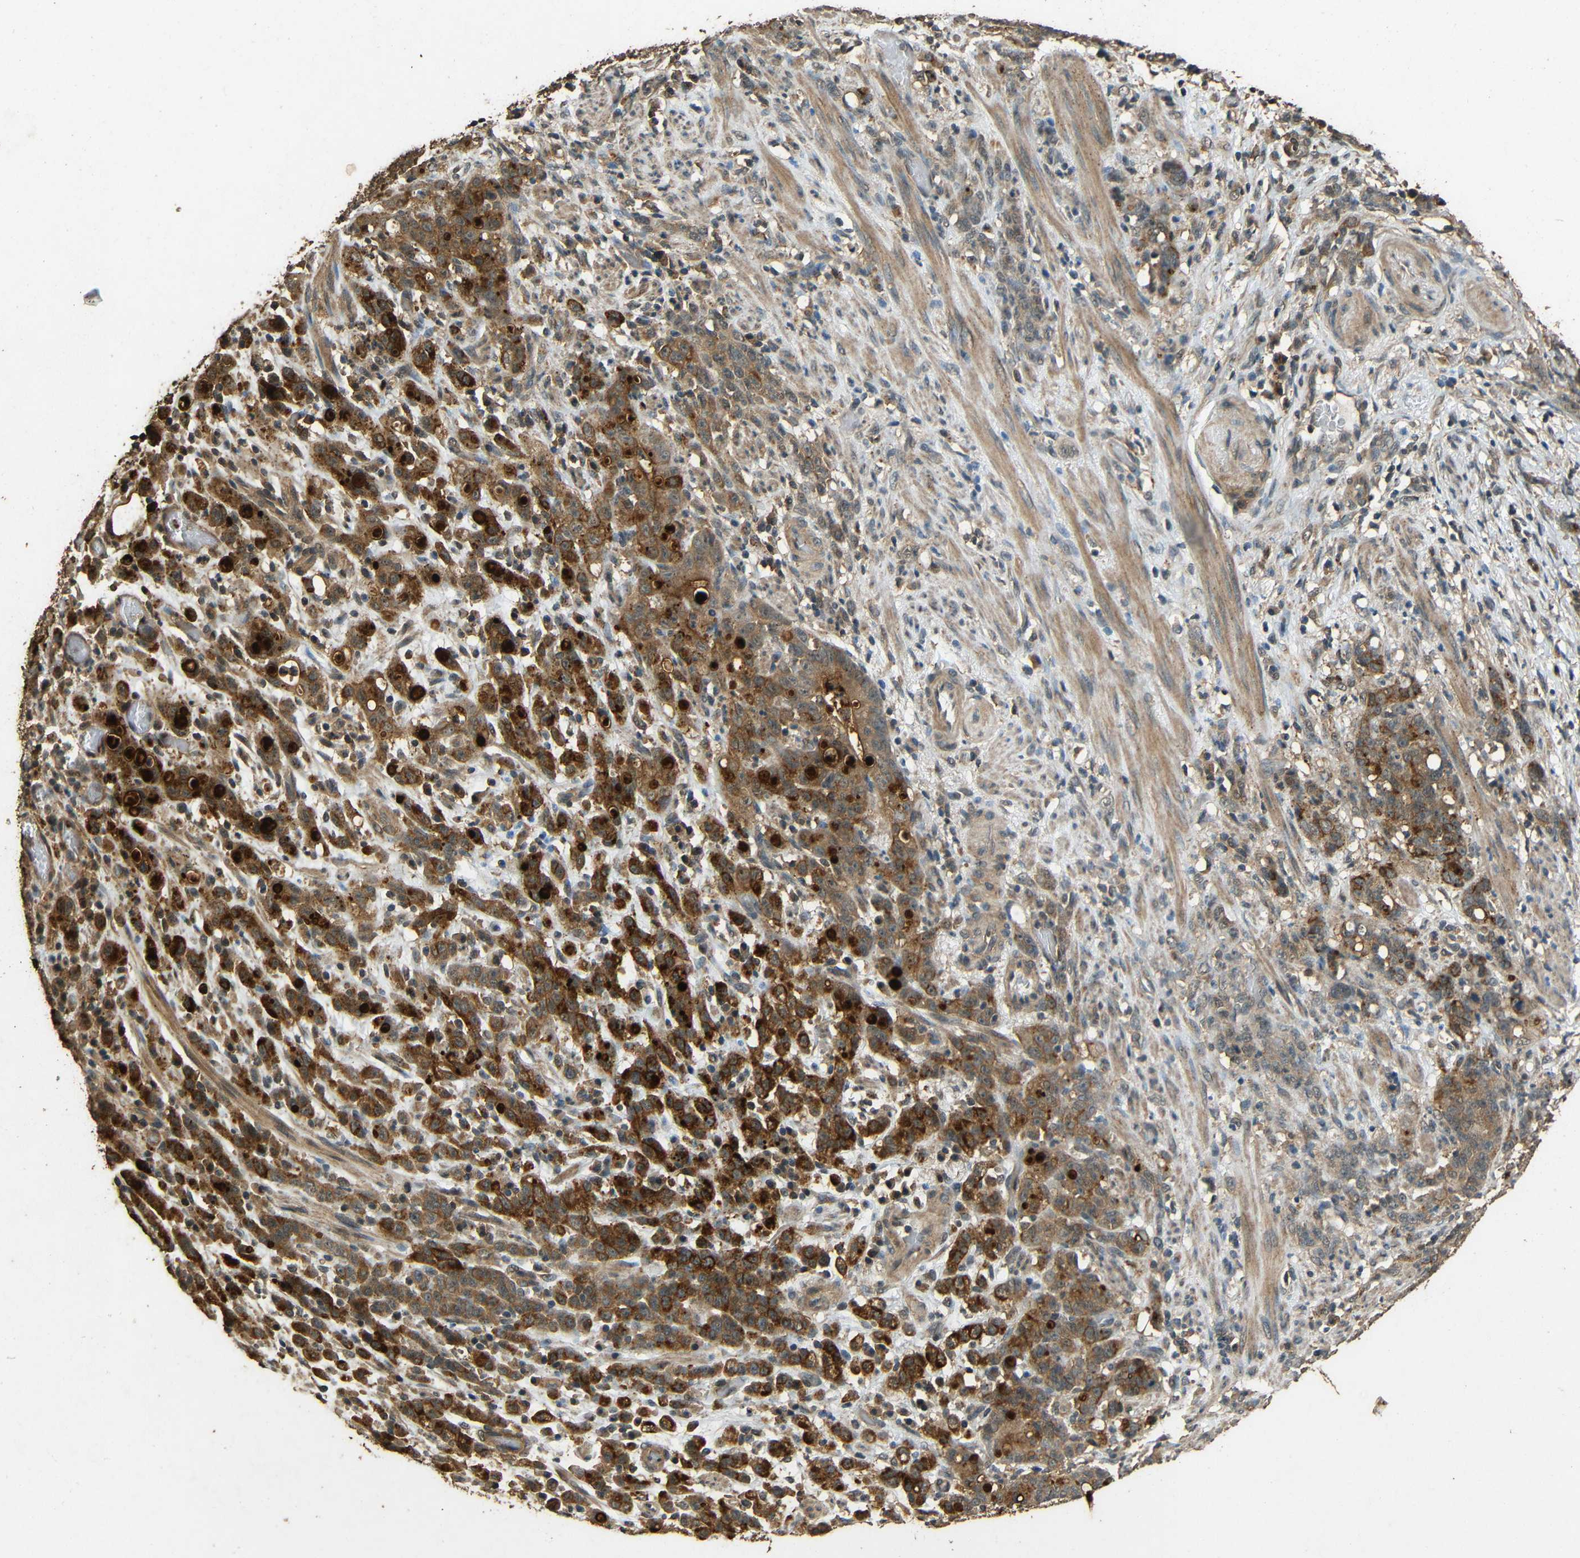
{"staining": {"intensity": "strong", "quantity": ">75%", "location": "cytoplasmic/membranous"}, "tissue": "stomach cancer", "cell_type": "Tumor cells", "image_type": "cancer", "snomed": [{"axis": "morphology", "description": "Adenocarcinoma, NOS"}, {"axis": "topography", "description": "Stomach, lower"}], "caption": "Immunohistochemistry (IHC) photomicrograph of human stomach cancer (adenocarcinoma) stained for a protein (brown), which demonstrates high levels of strong cytoplasmic/membranous staining in approximately >75% of tumor cells.", "gene": "PDE5A", "patient": {"sex": "male", "age": 88}}